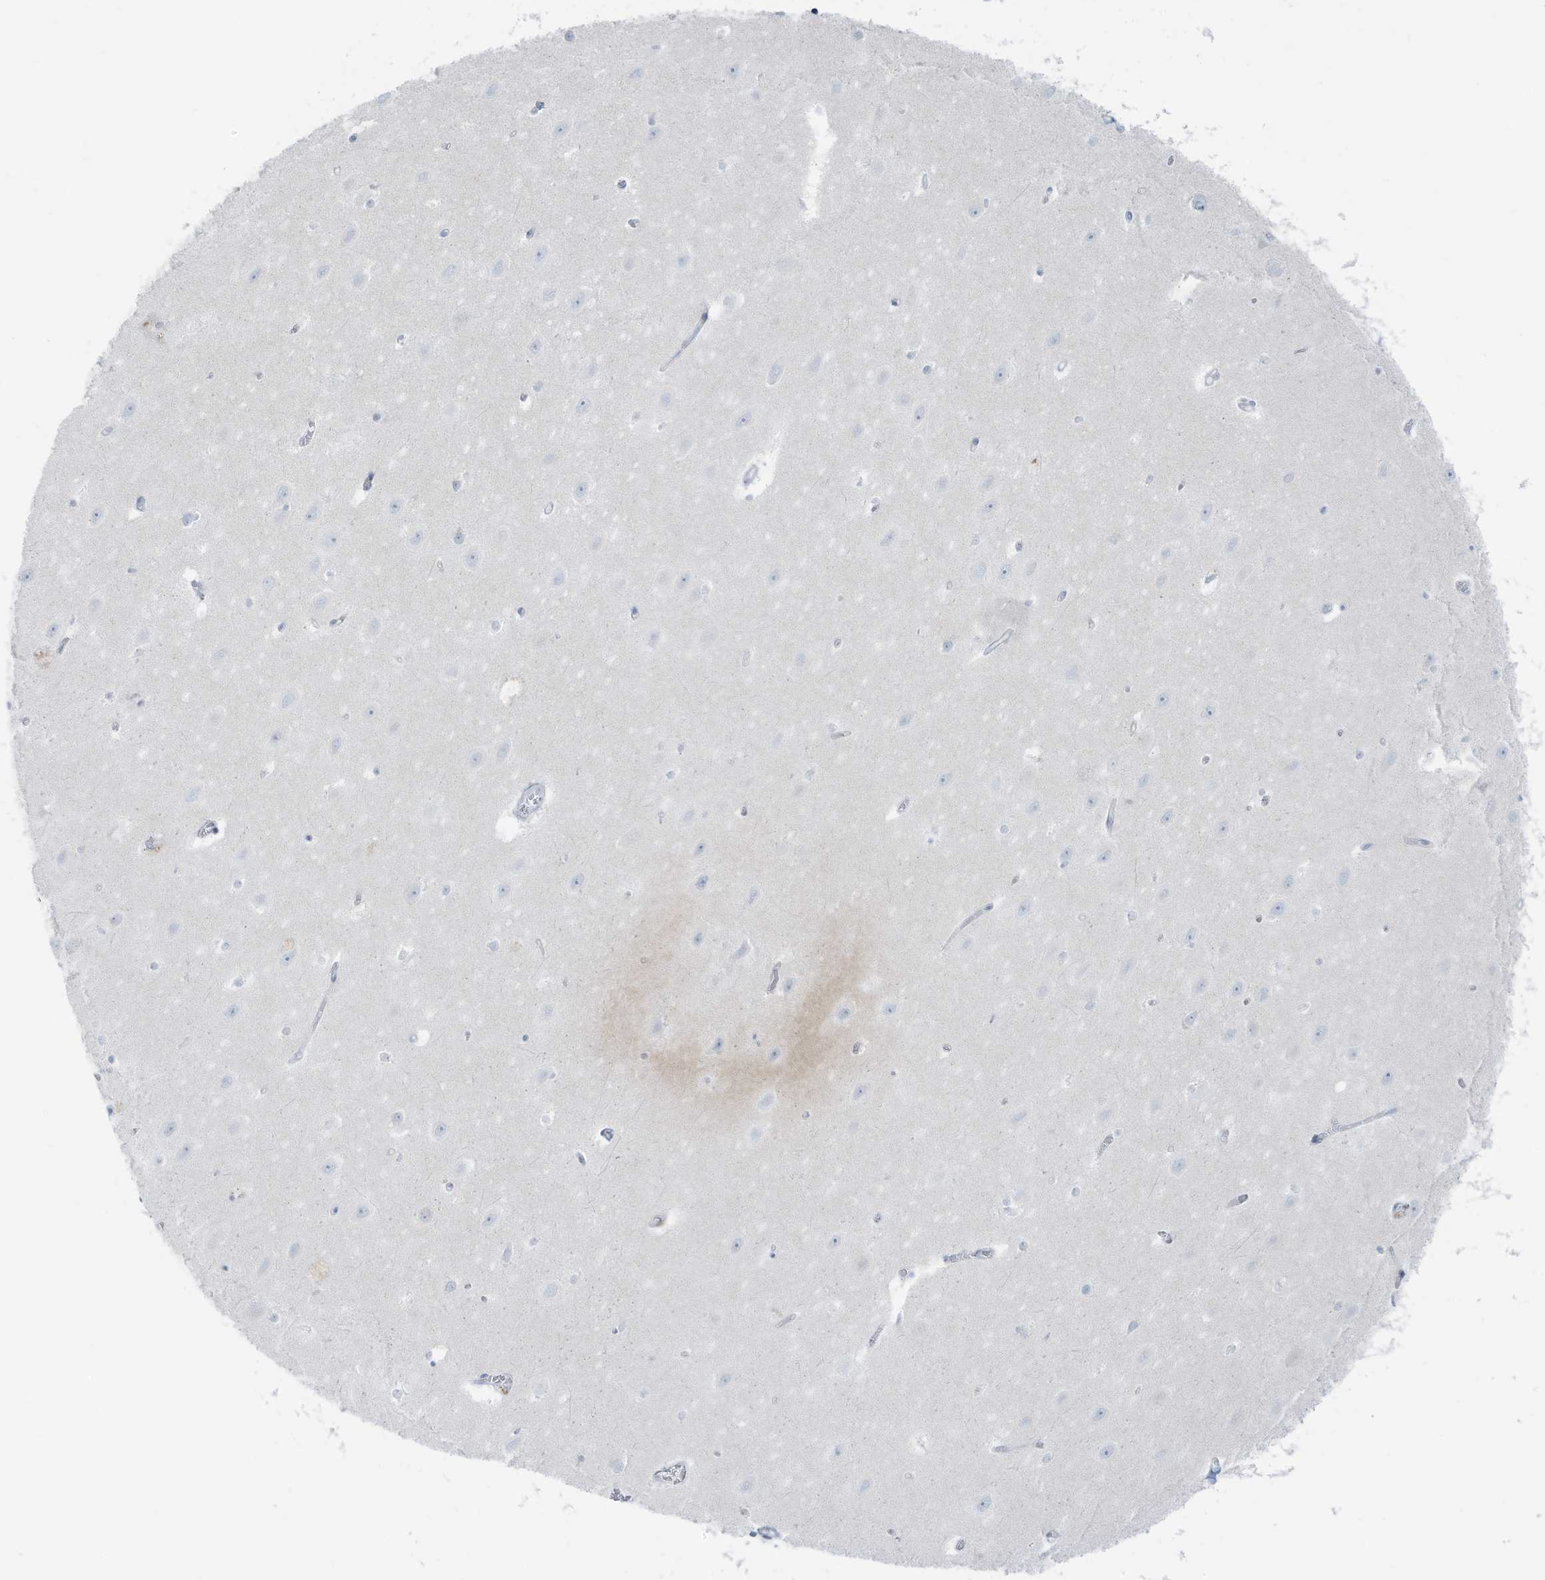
{"staining": {"intensity": "negative", "quantity": "none", "location": "none"}, "tissue": "hippocampus", "cell_type": "Glial cells", "image_type": "normal", "snomed": [{"axis": "morphology", "description": "Normal tissue, NOS"}, {"axis": "topography", "description": "Hippocampus"}], "caption": "Glial cells show no significant positivity in benign hippocampus. The staining was performed using DAB to visualize the protein expression in brown, while the nuclei were stained in blue with hematoxylin (Magnification: 20x).", "gene": "ZFP64", "patient": {"sex": "female", "age": 64}}